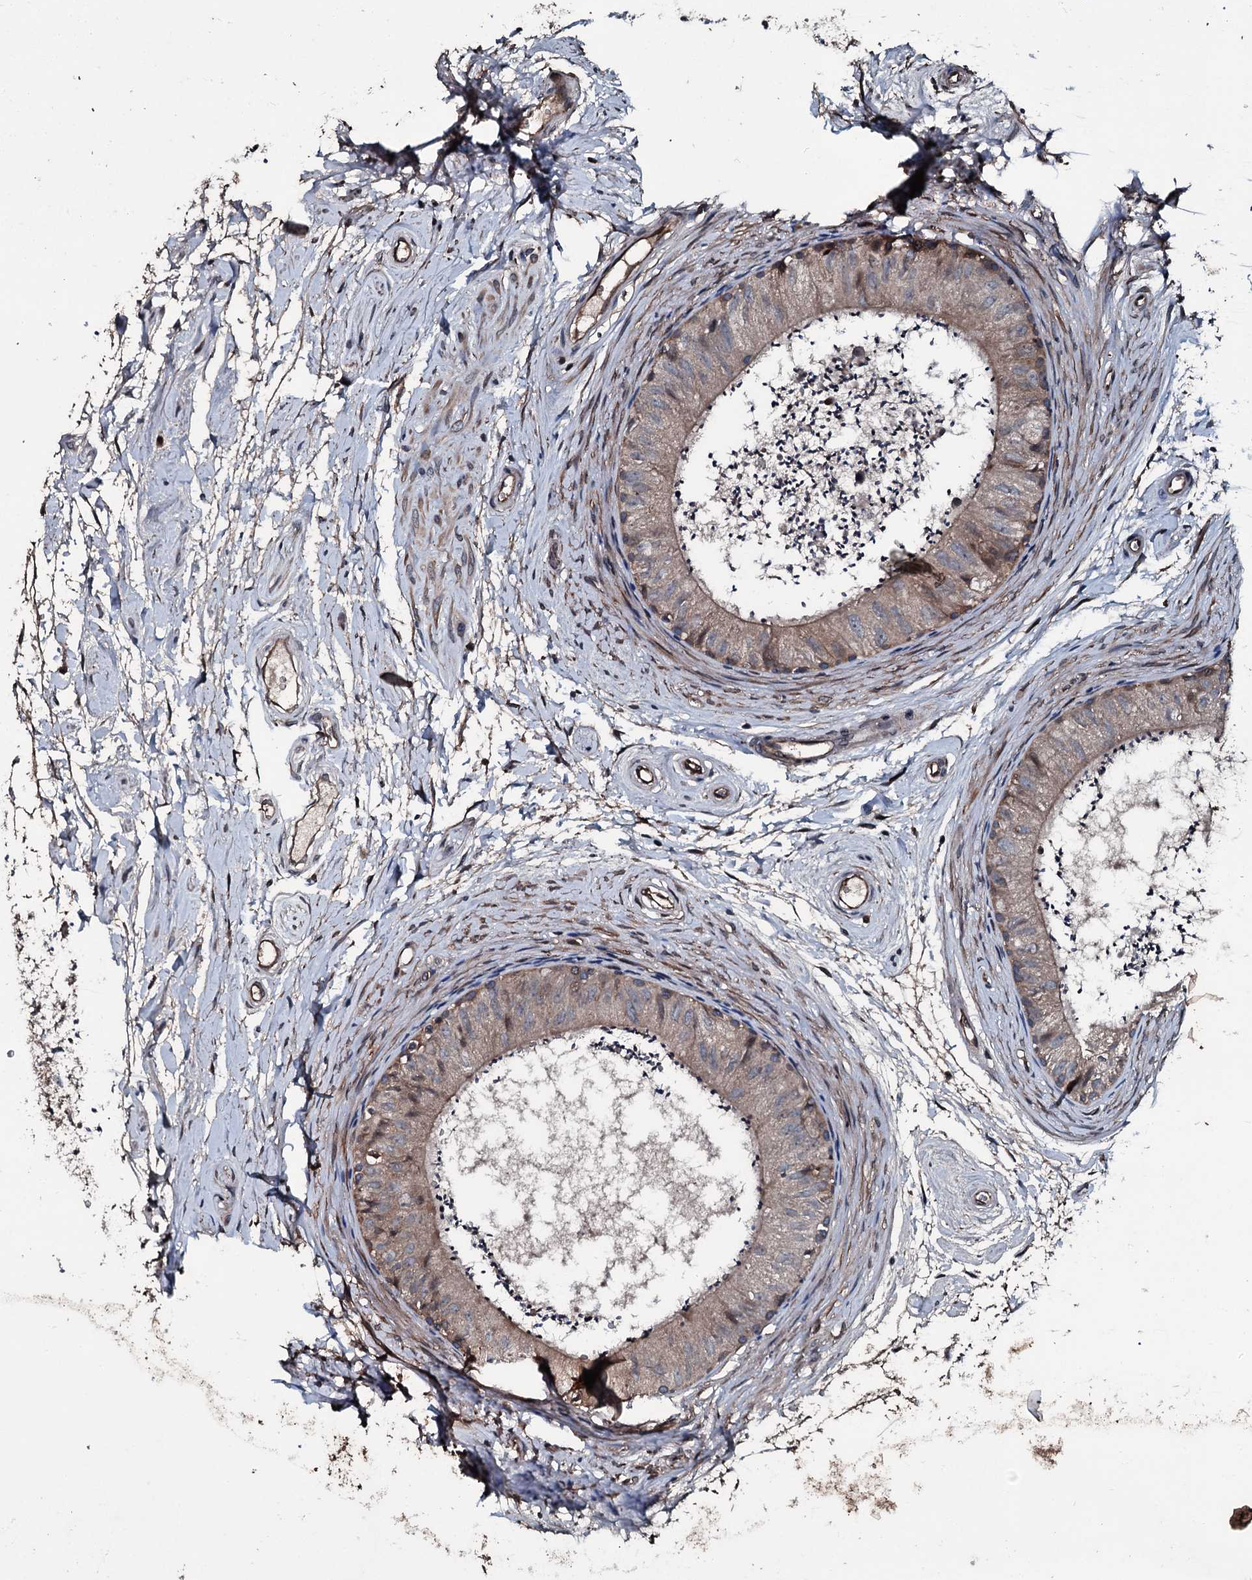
{"staining": {"intensity": "moderate", "quantity": "25%-75%", "location": "cytoplasmic/membranous"}, "tissue": "epididymis", "cell_type": "Glandular cells", "image_type": "normal", "snomed": [{"axis": "morphology", "description": "Normal tissue, NOS"}, {"axis": "topography", "description": "Epididymis"}], "caption": "This is a micrograph of IHC staining of benign epididymis, which shows moderate expression in the cytoplasmic/membranous of glandular cells.", "gene": "AARS1", "patient": {"sex": "male", "age": 56}}